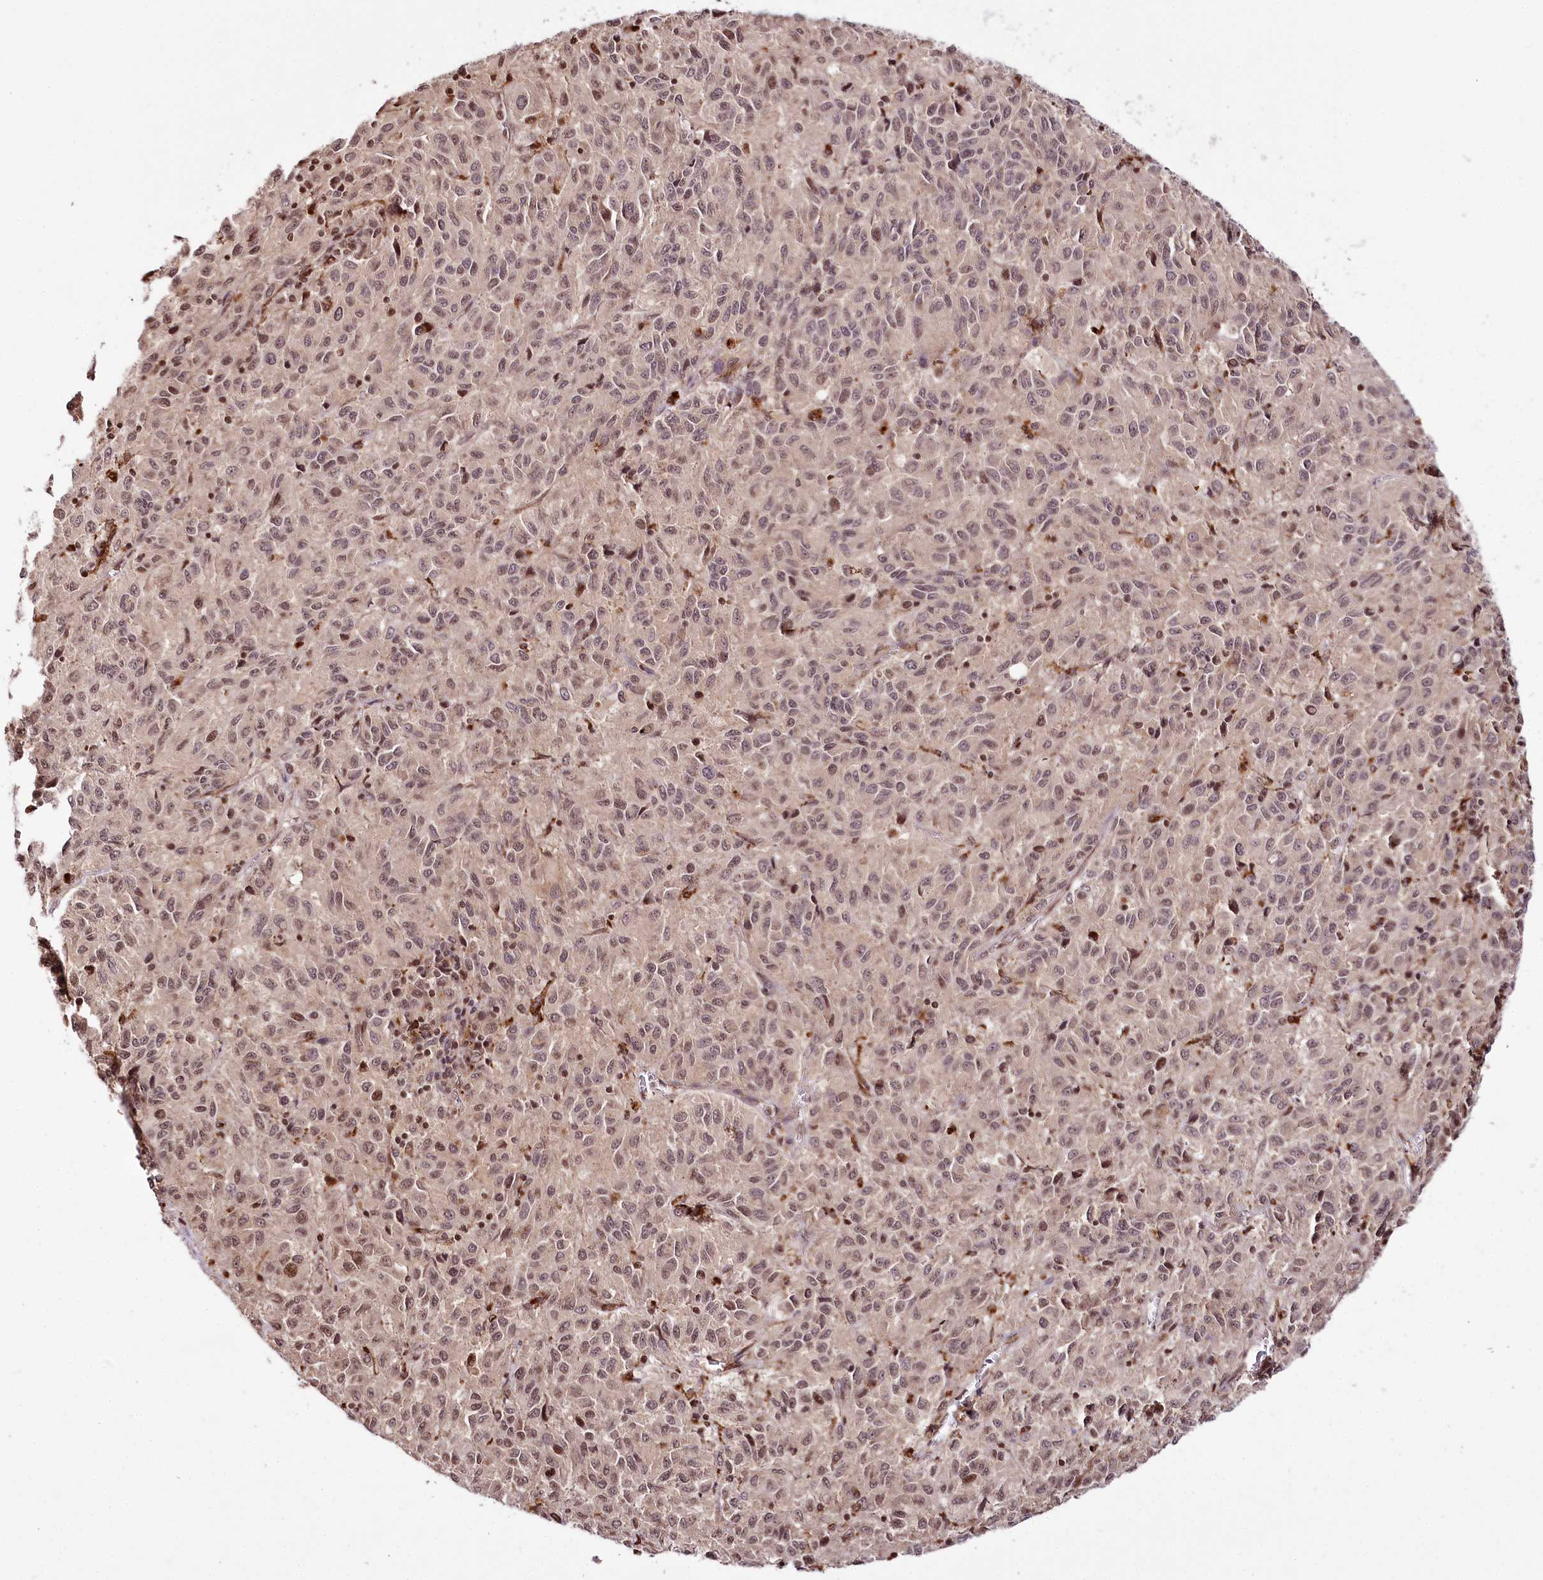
{"staining": {"intensity": "weak", "quantity": "25%-75%", "location": "nuclear"}, "tissue": "melanoma", "cell_type": "Tumor cells", "image_type": "cancer", "snomed": [{"axis": "morphology", "description": "Malignant melanoma, Metastatic site"}, {"axis": "topography", "description": "Lung"}], "caption": "Malignant melanoma (metastatic site) stained for a protein shows weak nuclear positivity in tumor cells.", "gene": "HOXC8", "patient": {"sex": "male", "age": 64}}